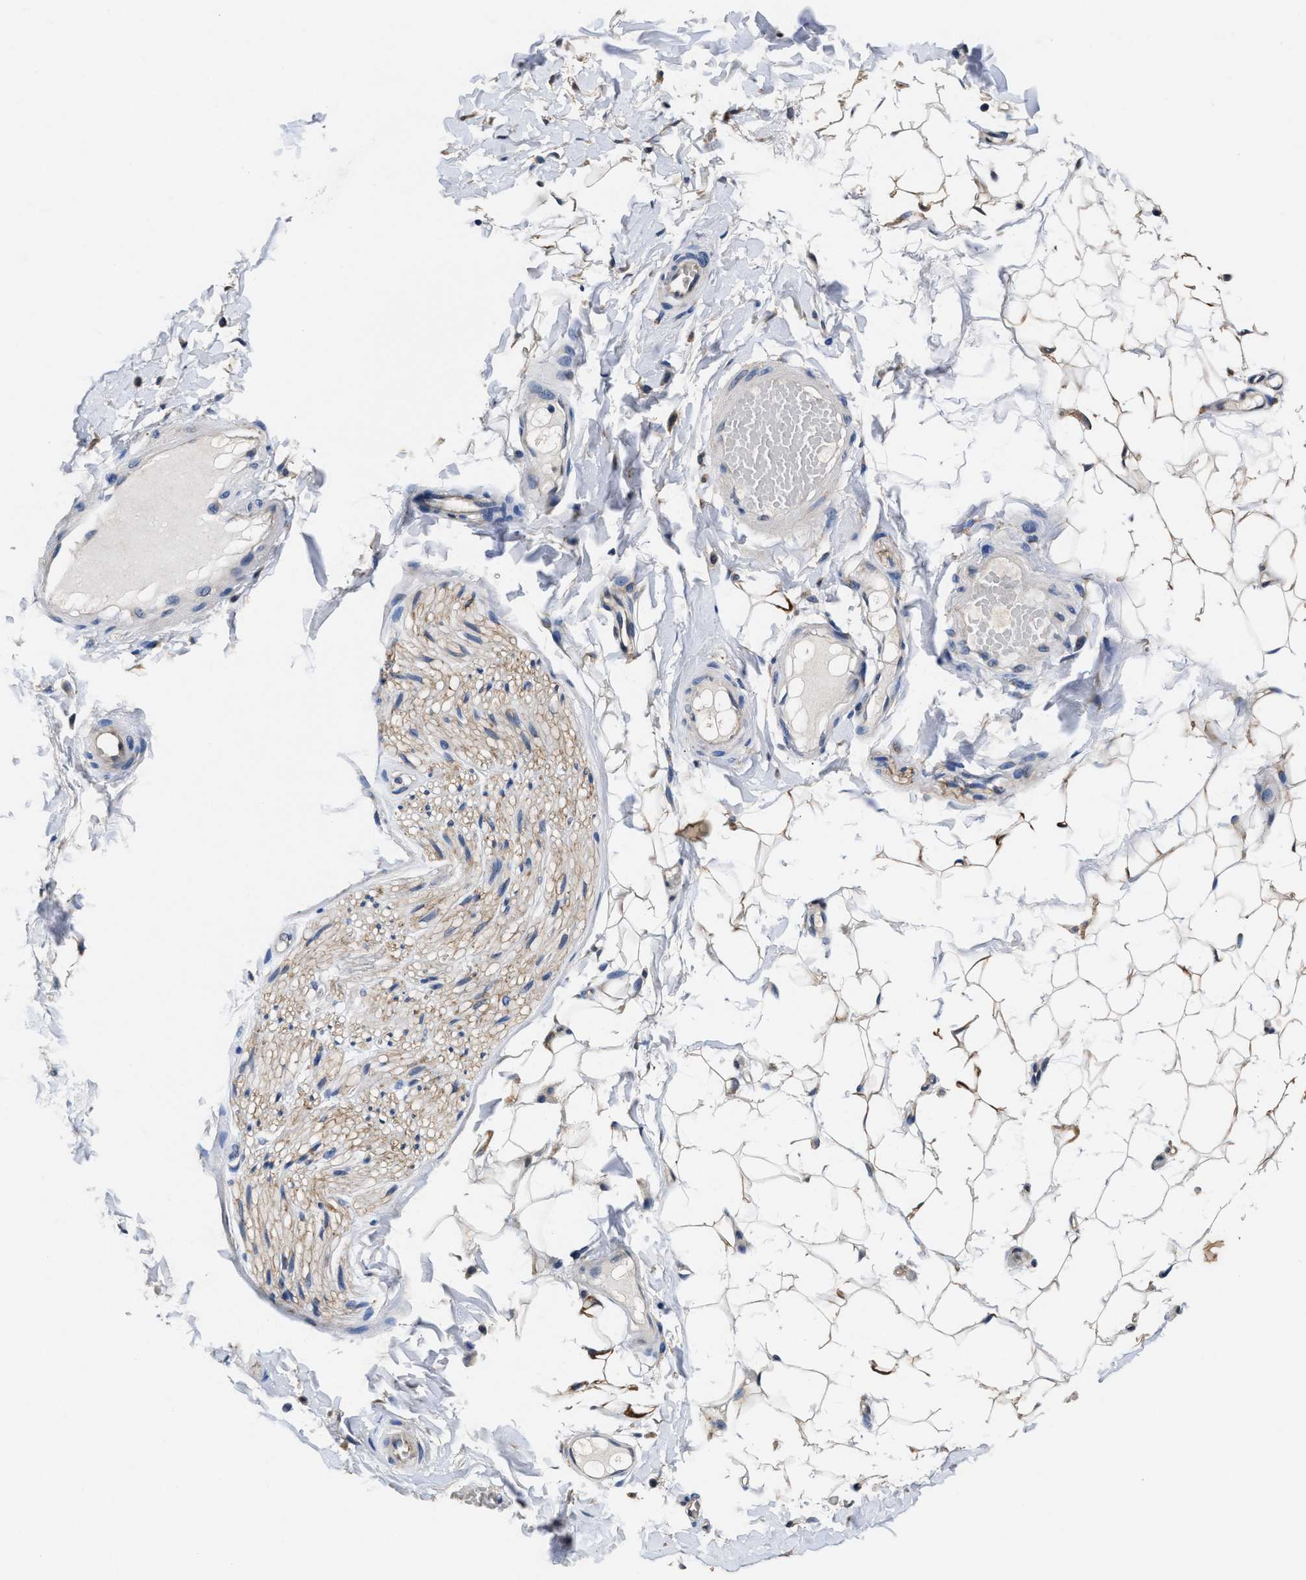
{"staining": {"intensity": "moderate", "quantity": "25%-75%", "location": "cytoplasmic/membranous"}, "tissue": "adipose tissue", "cell_type": "Adipocytes", "image_type": "normal", "snomed": [{"axis": "morphology", "description": "Normal tissue, NOS"}, {"axis": "topography", "description": "Adipose tissue"}, {"axis": "topography", "description": "Vascular tissue"}, {"axis": "topography", "description": "Peripheral nerve tissue"}], "caption": "DAB immunohistochemical staining of normal human adipose tissue demonstrates moderate cytoplasmic/membranous protein expression in about 25%-75% of adipocytes. (DAB IHC with brightfield microscopy, high magnification).", "gene": "ACLY", "patient": {"sex": "male", "age": 25}}